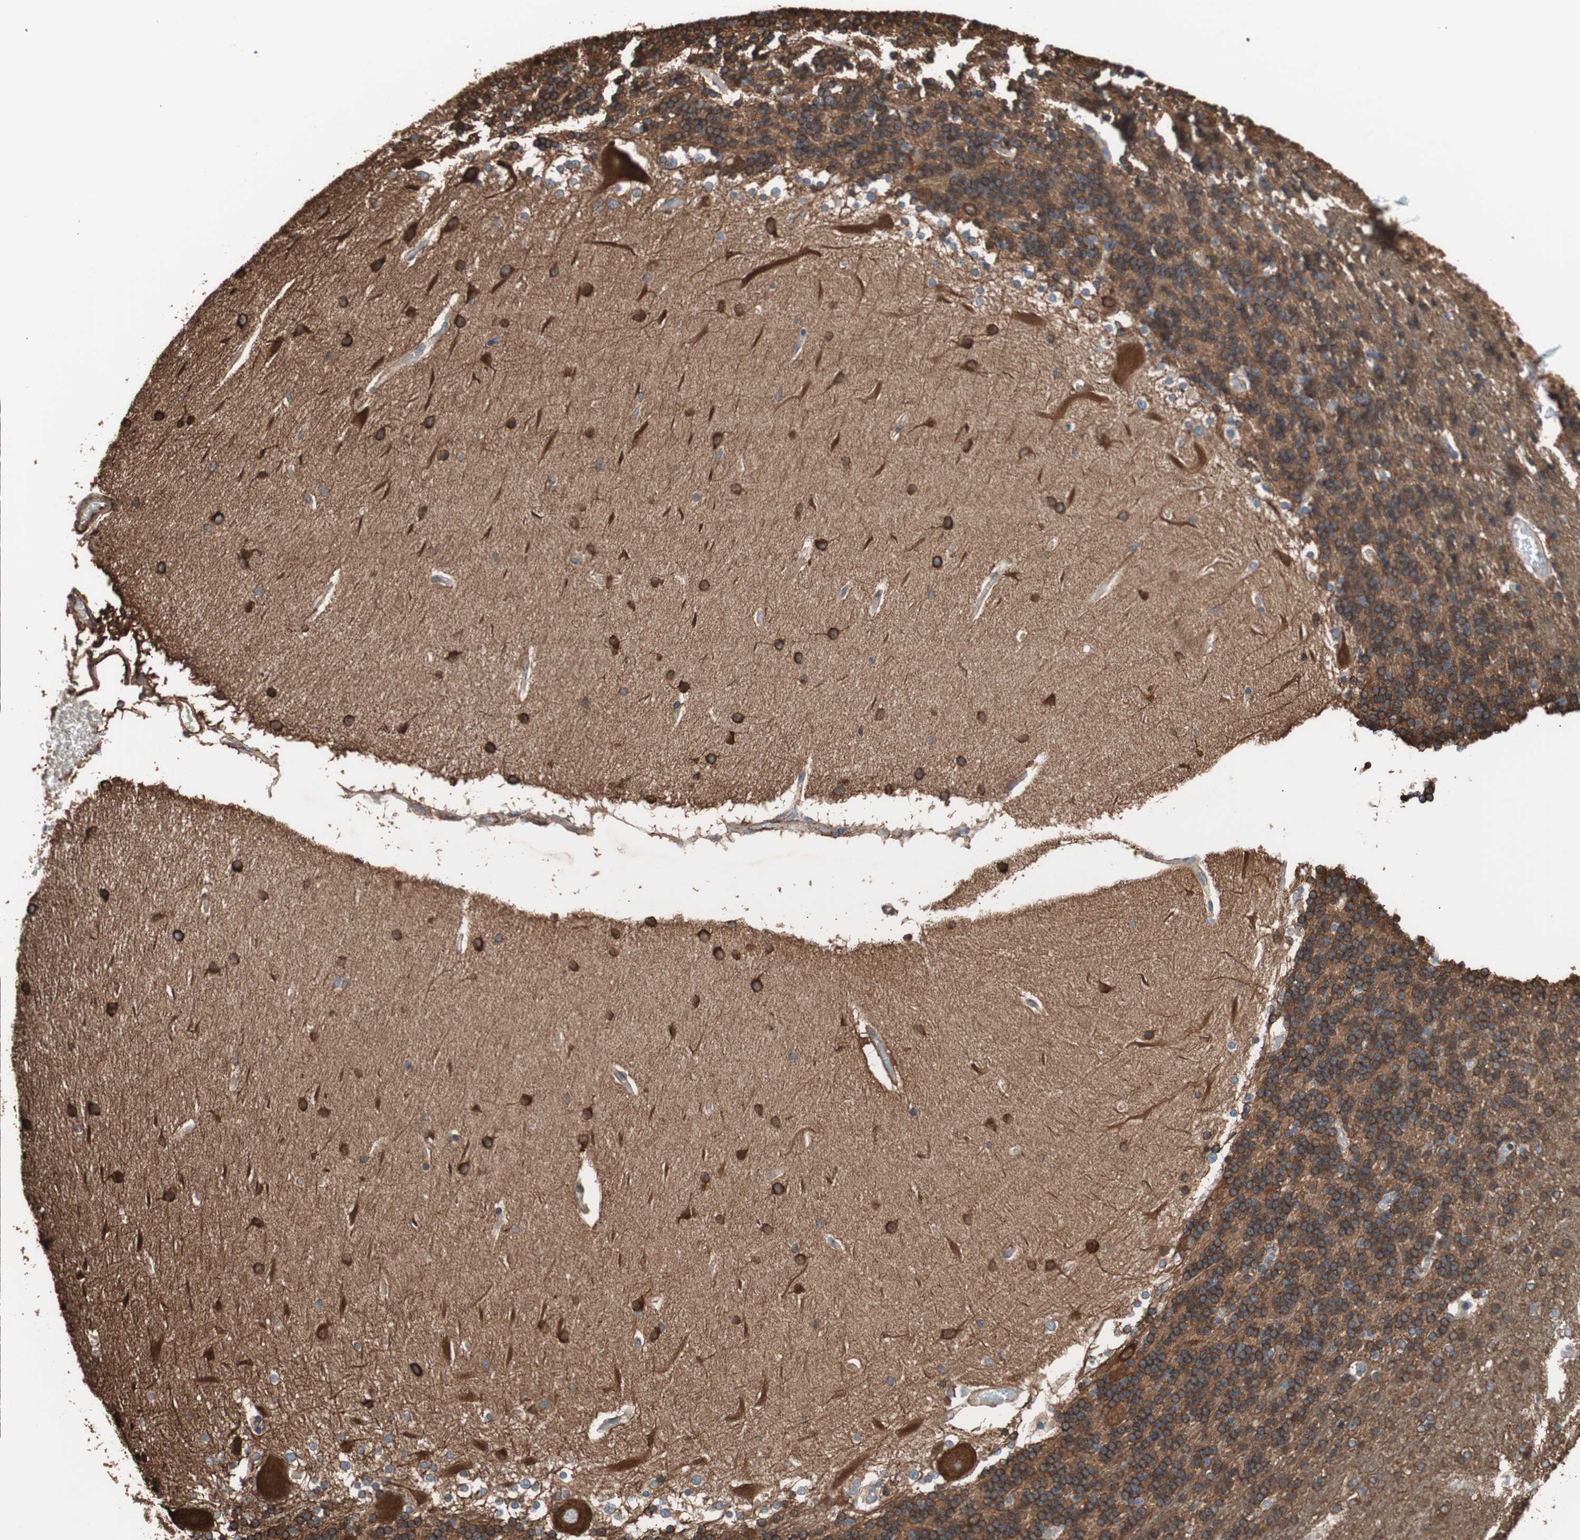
{"staining": {"intensity": "strong", "quantity": ">75%", "location": "cytoplasmic/membranous"}, "tissue": "cerebellum", "cell_type": "Cells in granular layer", "image_type": "normal", "snomed": [{"axis": "morphology", "description": "Normal tissue, NOS"}, {"axis": "topography", "description": "Cerebellum"}], "caption": "Immunohistochemistry of normal human cerebellum reveals high levels of strong cytoplasmic/membranous expression in about >75% of cells in granular layer. The protein of interest is shown in brown color, while the nuclei are stained blue.", "gene": "GPSM2", "patient": {"sex": "female", "age": 54}}